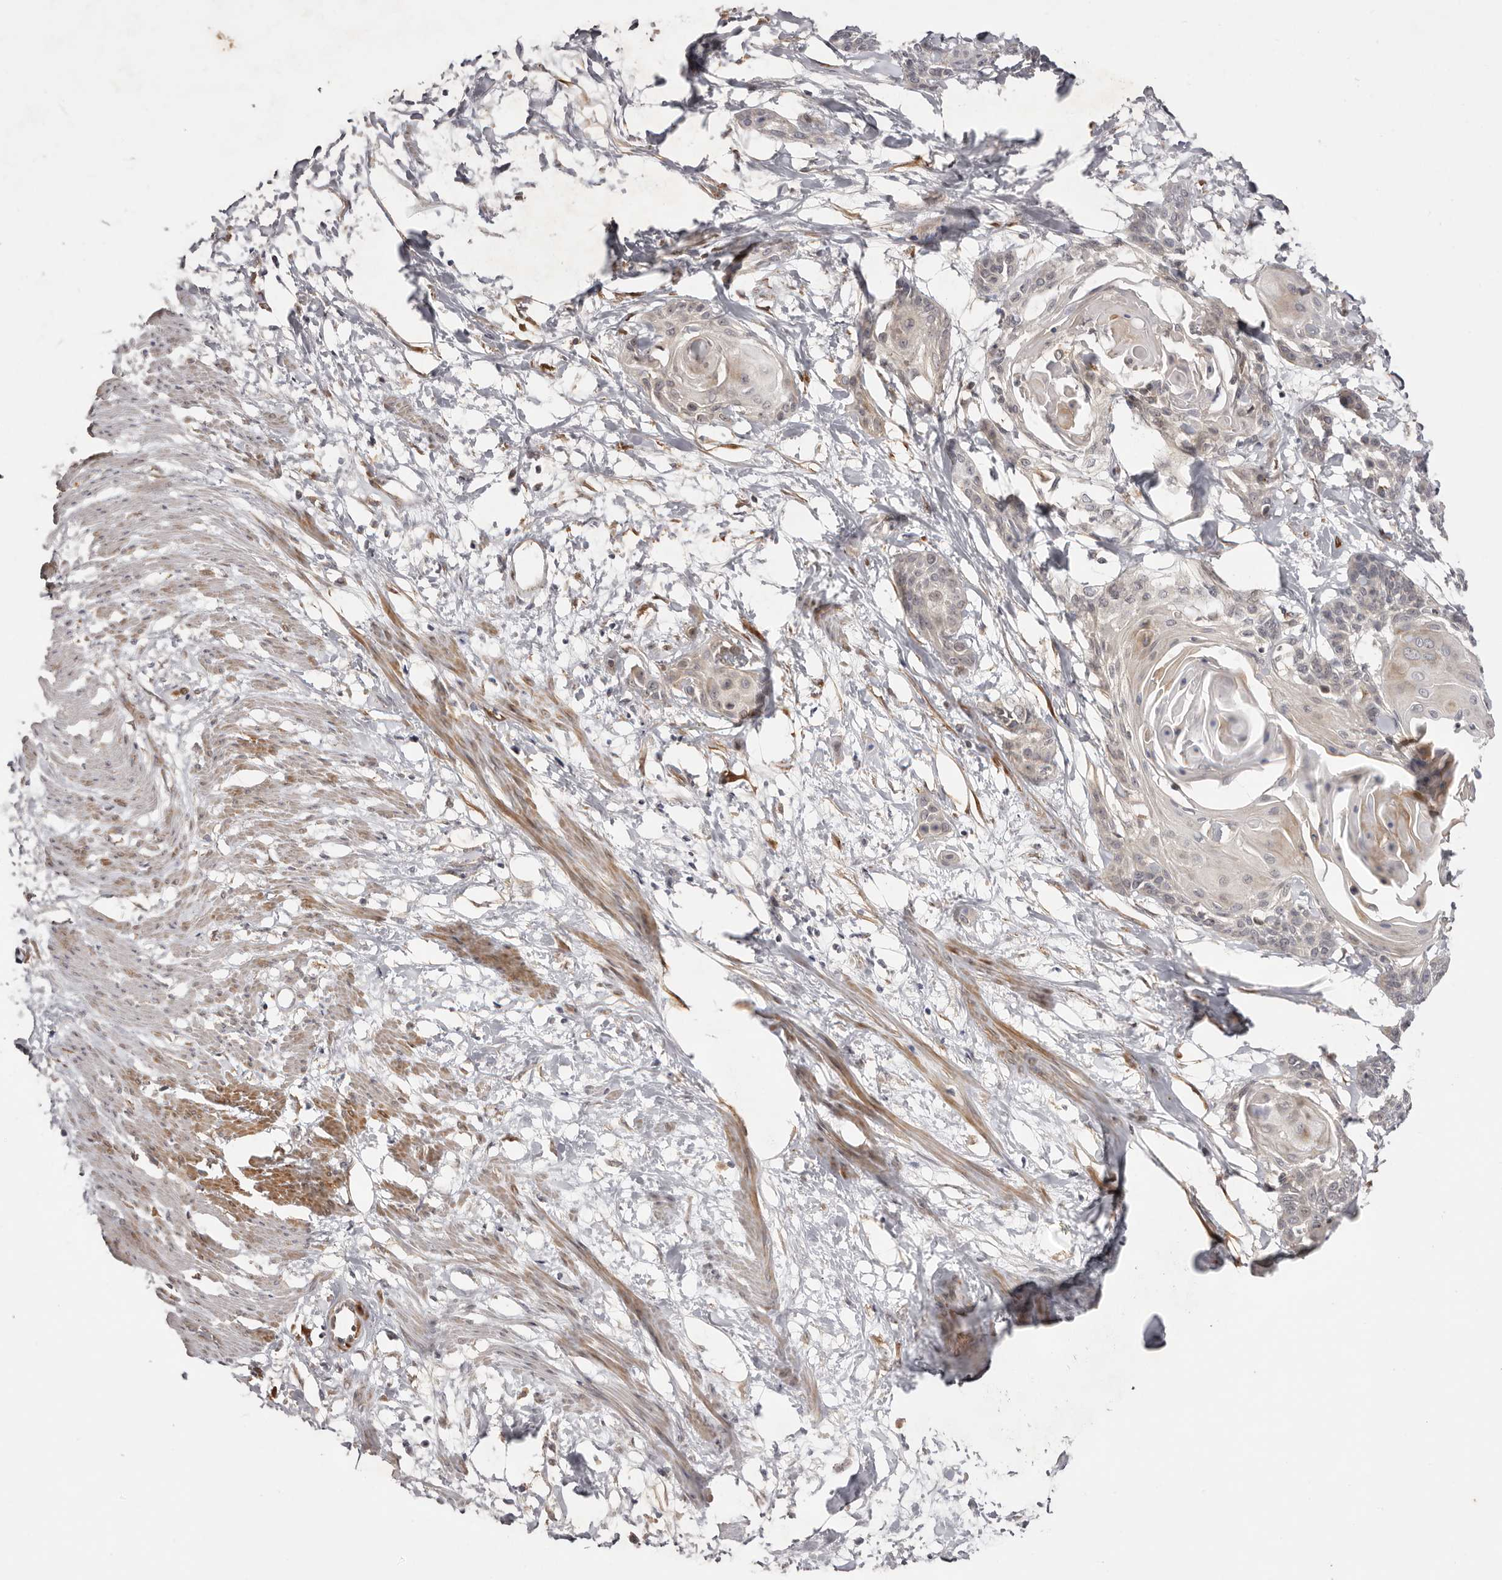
{"staining": {"intensity": "weak", "quantity": "<25%", "location": "nuclear"}, "tissue": "cervical cancer", "cell_type": "Tumor cells", "image_type": "cancer", "snomed": [{"axis": "morphology", "description": "Squamous cell carcinoma, NOS"}, {"axis": "topography", "description": "Cervix"}], "caption": "Tumor cells are negative for brown protein staining in cervical cancer (squamous cell carcinoma).", "gene": "MICAL2", "patient": {"sex": "female", "age": 57}}